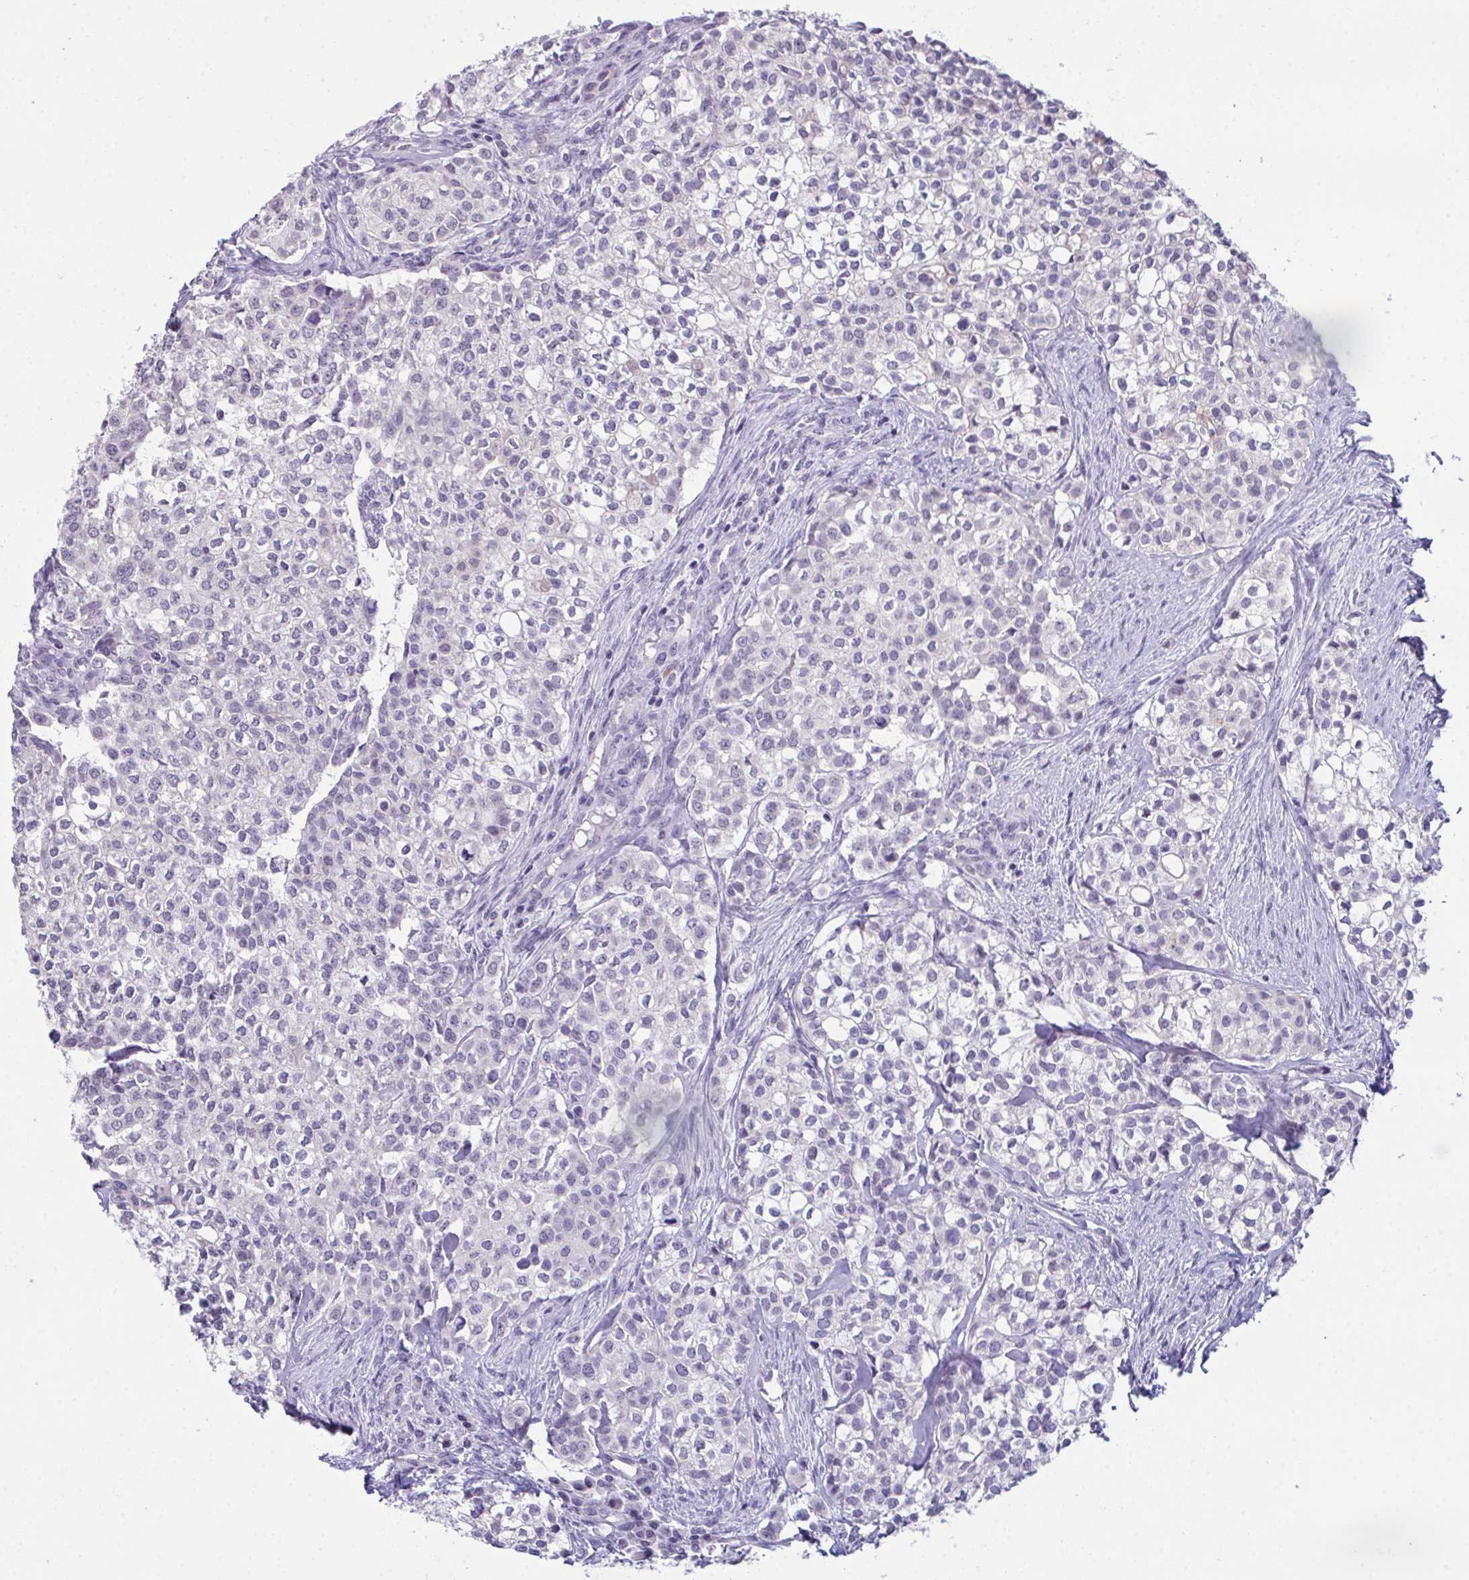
{"staining": {"intensity": "negative", "quantity": "none", "location": "none"}, "tissue": "head and neck cancer", "cell_type": "Tumor cells", "image_type": "cancer", "snomed": [{"axis": "morphology", "description": "Adenocarcinoma, NOS"}, {"axis": "topography", "description": "Head-Neck"}], "caption": "Image shows no protein positivity in tumor cells of head and neck adenocarcinoma tissue. (Brightfield microscopy of DAB (3,3'-diaminobenzidine) immunohistochemistry (IHC) at high magnification).", "gene": "ATP6V0D2", "patient": {"sex": "male", "age": 81}}